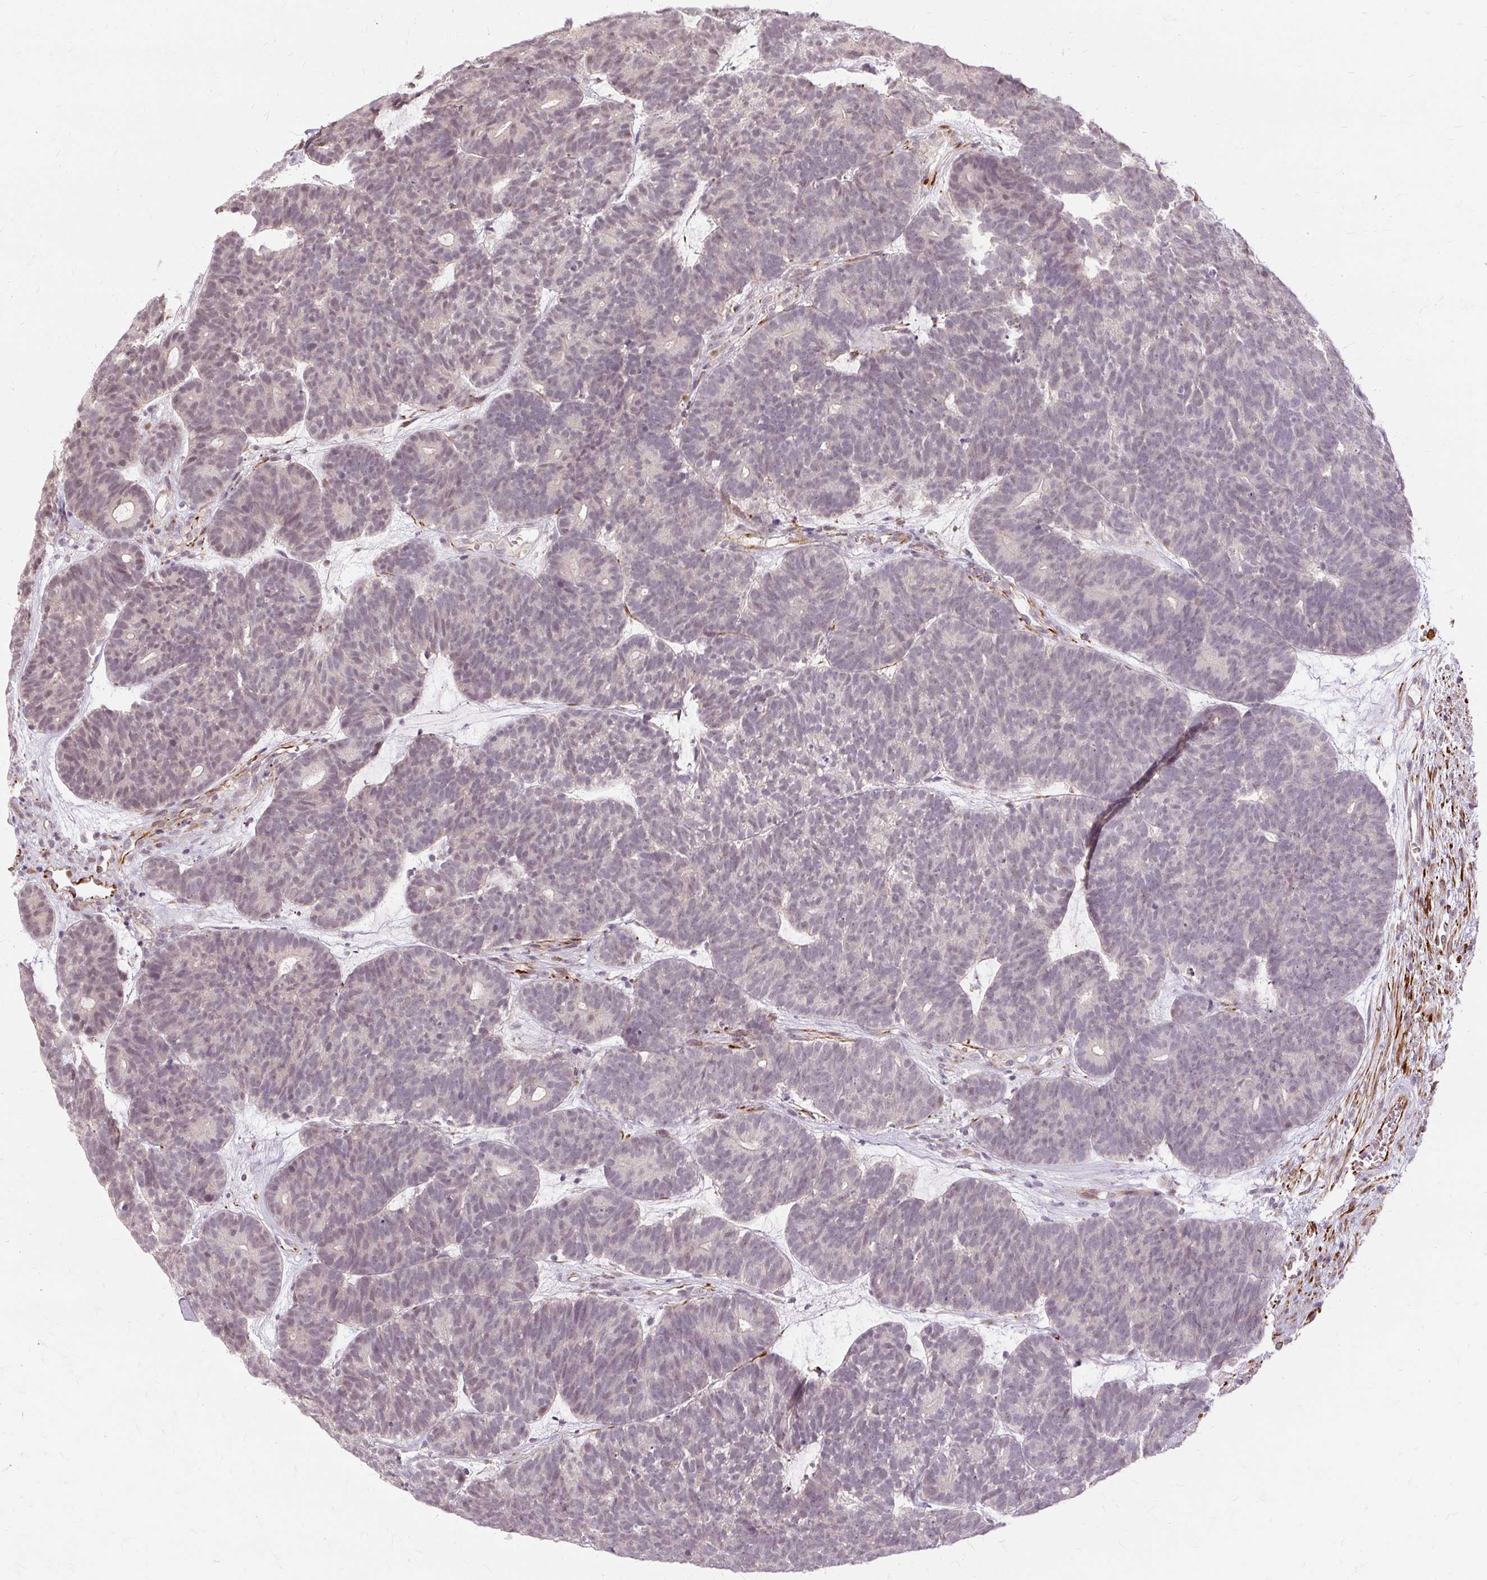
{"staining": {"intensity": "weak", "quantity": "<25%", "location": "nuclear"}, "tissue": "head and neck cancer", "cell_type": "Tumor cells", "image_type": "cancer", "snomed": [{"axis": "morphology", "description": "Adenocarcinoma, NOS"}, {"axis": "topography", "description": "Head-Neck"}], "caption": "IHC micrograph of neoplastic tissue: human head and neck adenocarcinoma stained with DAB reveals no significant protein staining in tumor cells.", "gene": "MMACHC", "patient": {"sex": "female", "age": 81}}